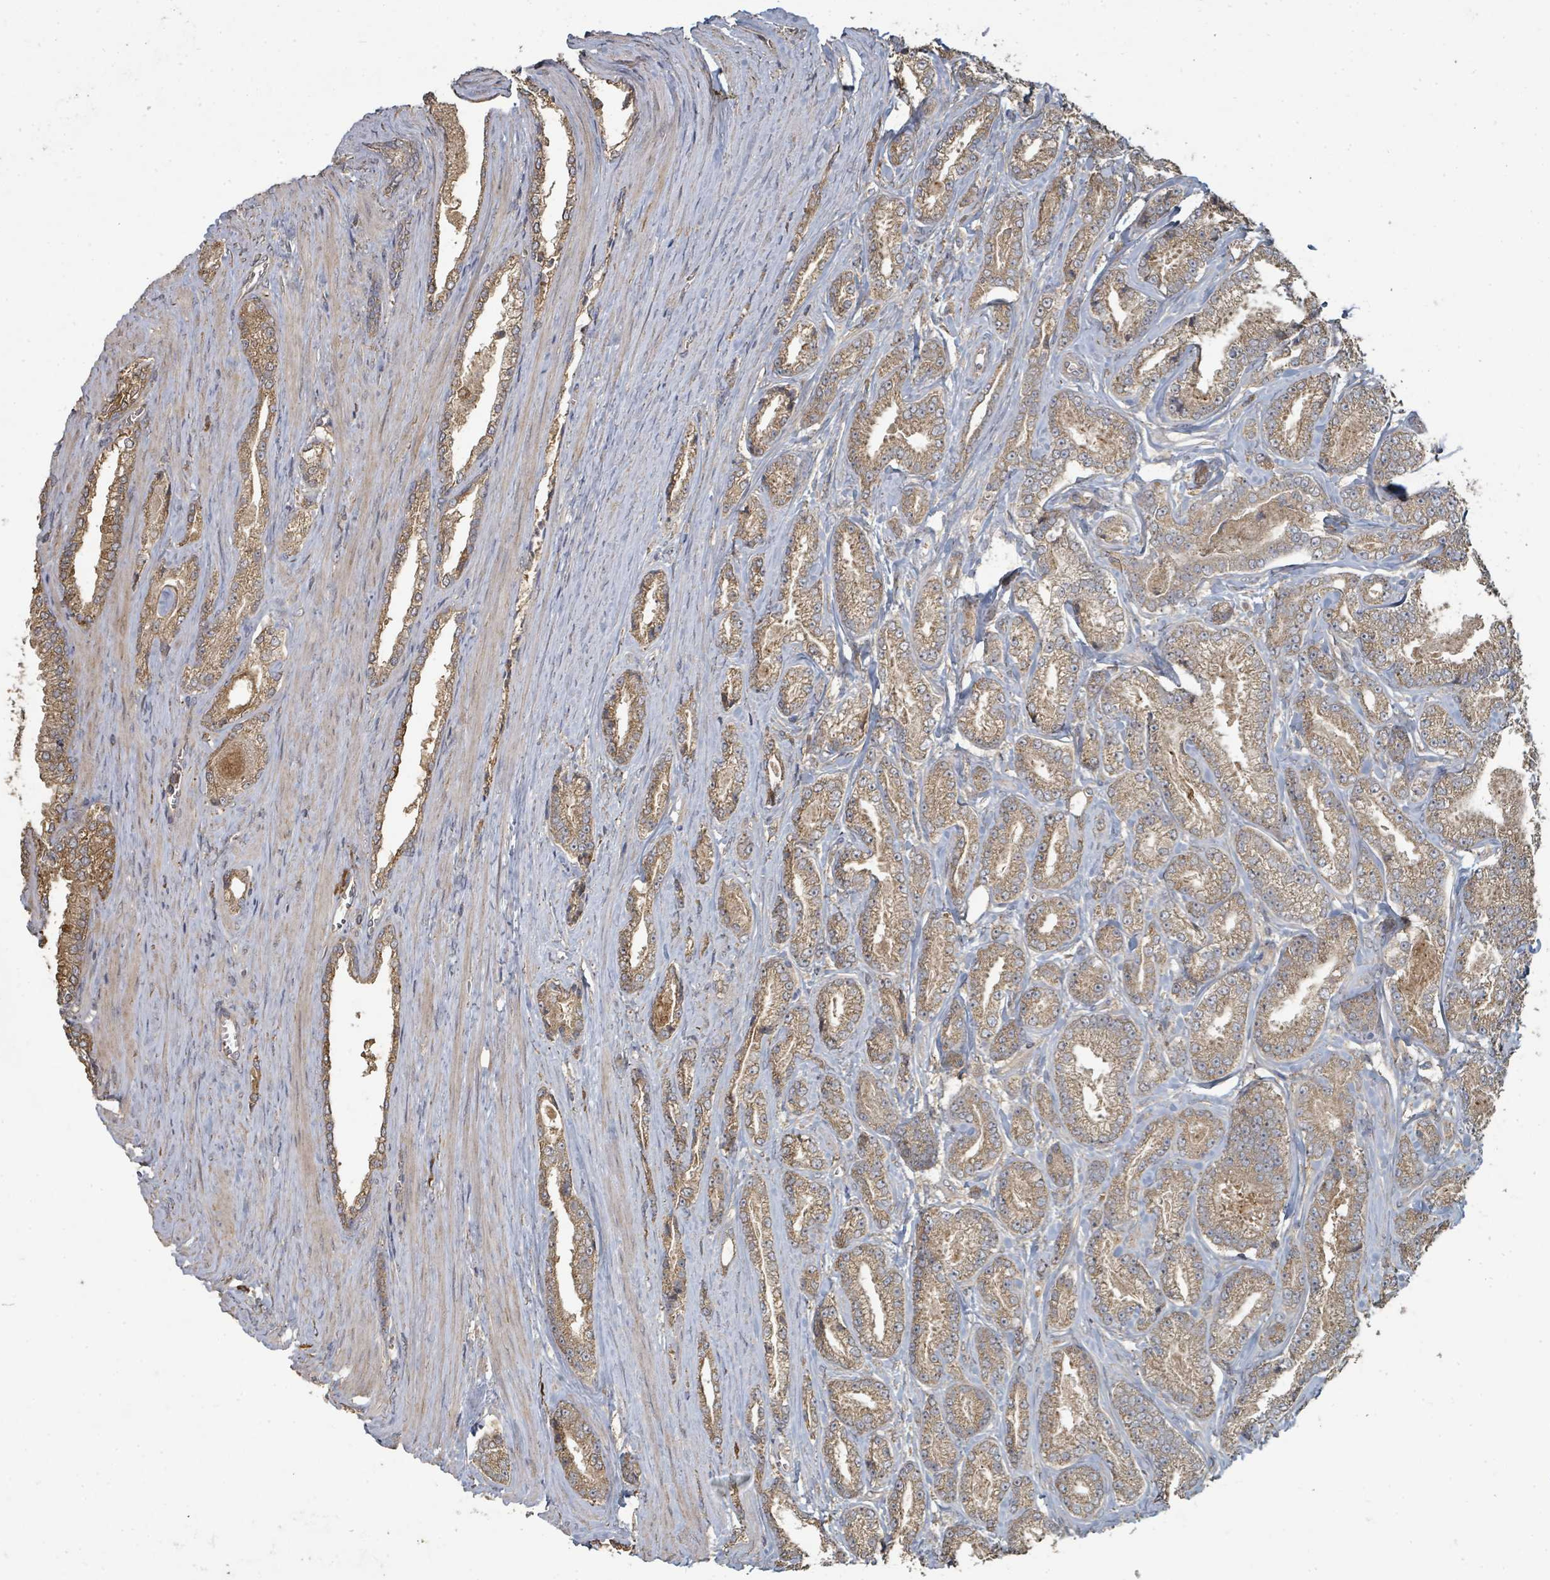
{"staining": {"intensity": "moderate", "quantity": ">75%", "location": "cytoplasmic/membranous"}, "tissue": "prostate cancer", "cell_type": "Tumor cells", "image_type": "cancer", "snomed": [{"axis": "morphology", "description": "Adenocarcinoma, NOS"}, {"axis": "topography", "description": "Prostate and seminal vesicle, NOS"}], "caption": "Tumor cells demonstrate medium levels of moderate cytoplasmic/membranous positivity in approximately >75% of cells in human prostate cancer.", "gene": "WDFY1", "patient": {"sex": "male", "age": 76}}